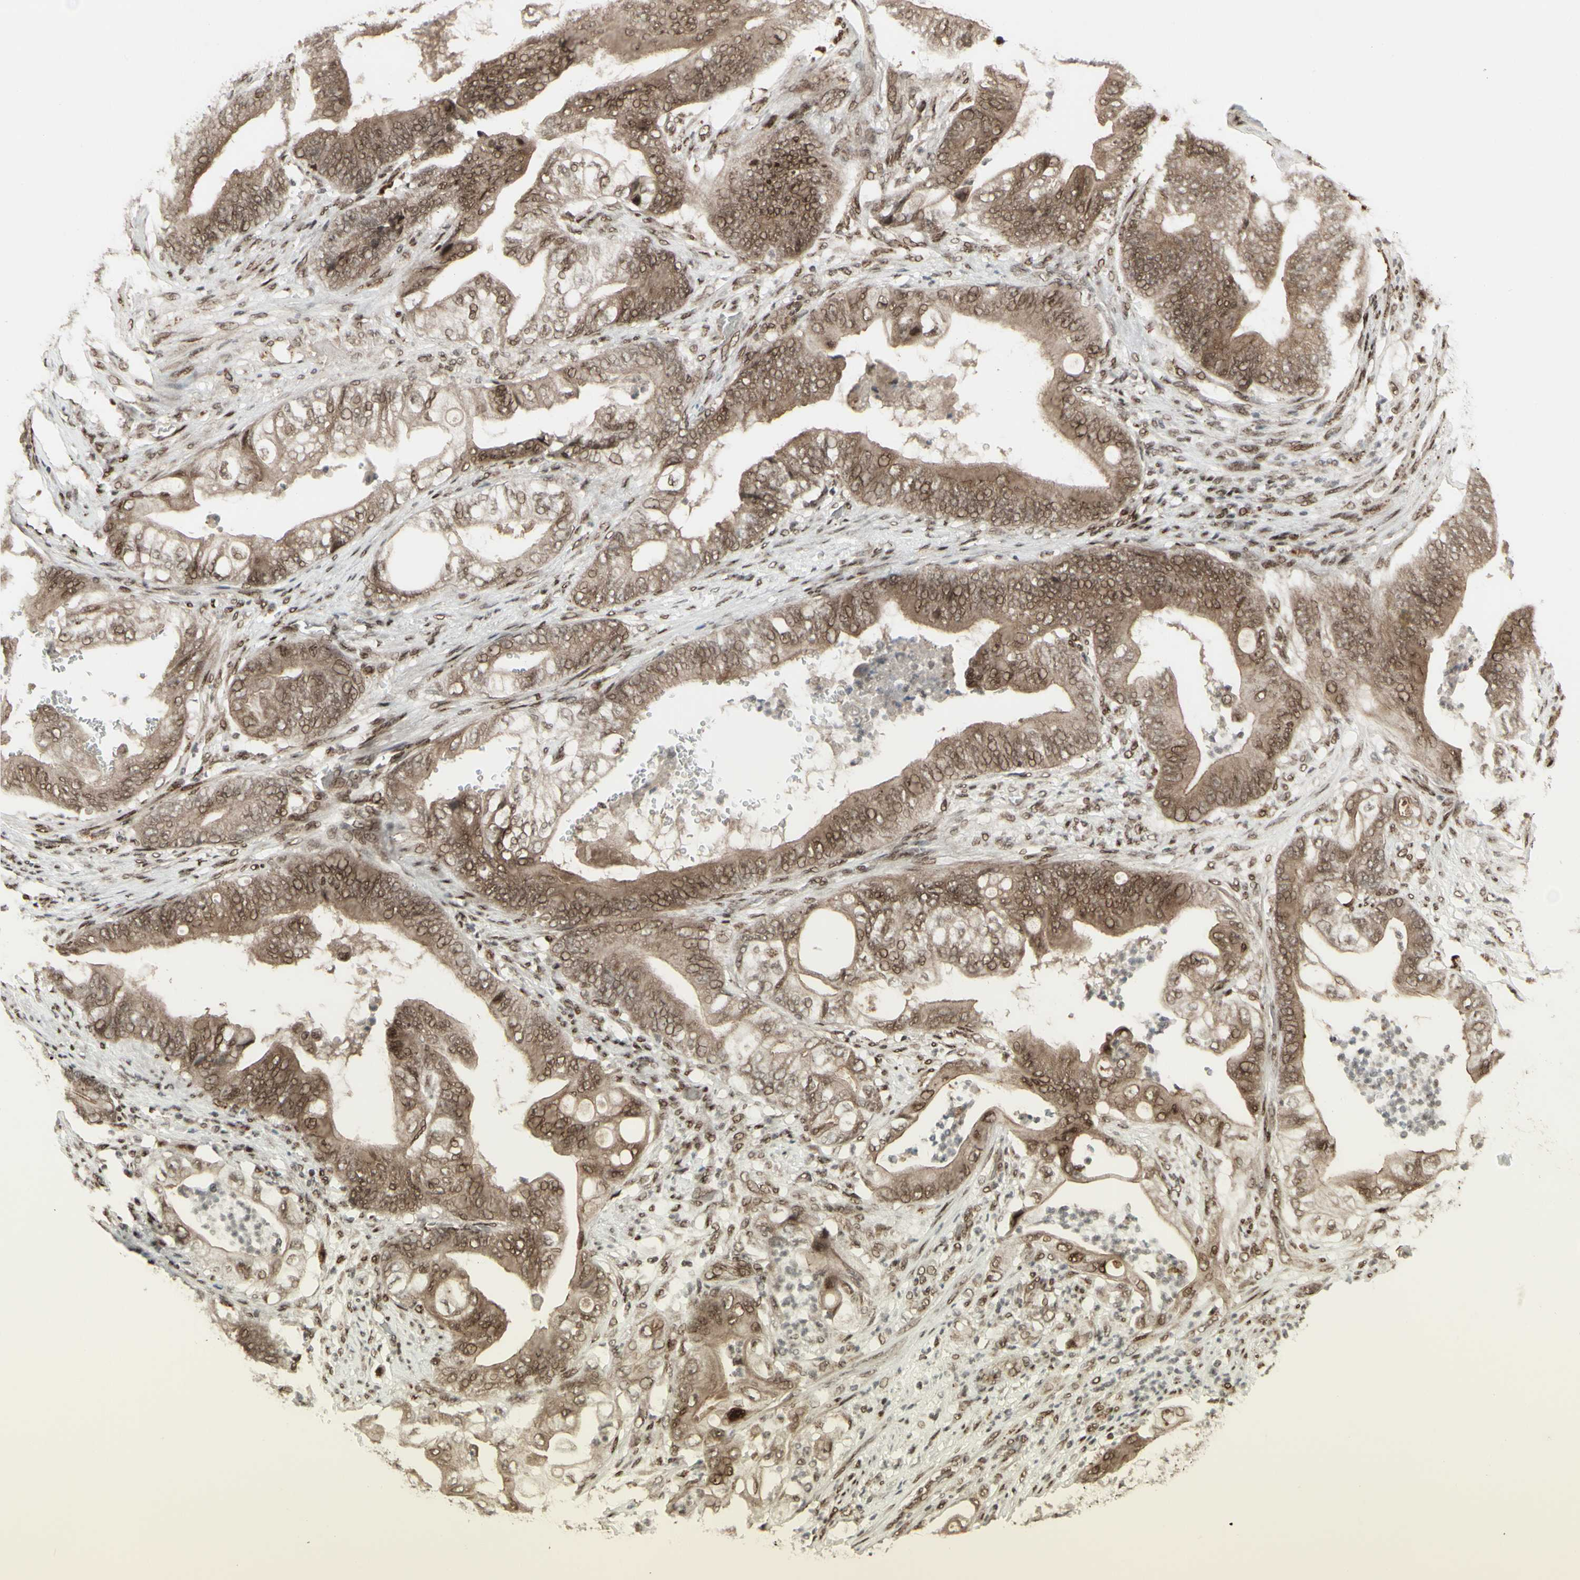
{"staining": {"intensity": "moderate", "quantity": ">75%", "location": "cytoplasmic/membranous,nuclear"}, "tissue": "stomach cancer", "cell_type": "Tumor cells", "image_type": "cancer", "snomed": [{"axis": "morphology", "description": "Adenocarcinoma, NOS"}, {"axis": "topography", "description": "Stomach"}], "caption": "Stomach cancer (adenocarcinoma) stained with a protein marker displays moderate staining in tumor cells.", "gene": "CBX1", "patient": {"sex": "female", "age": 73}}